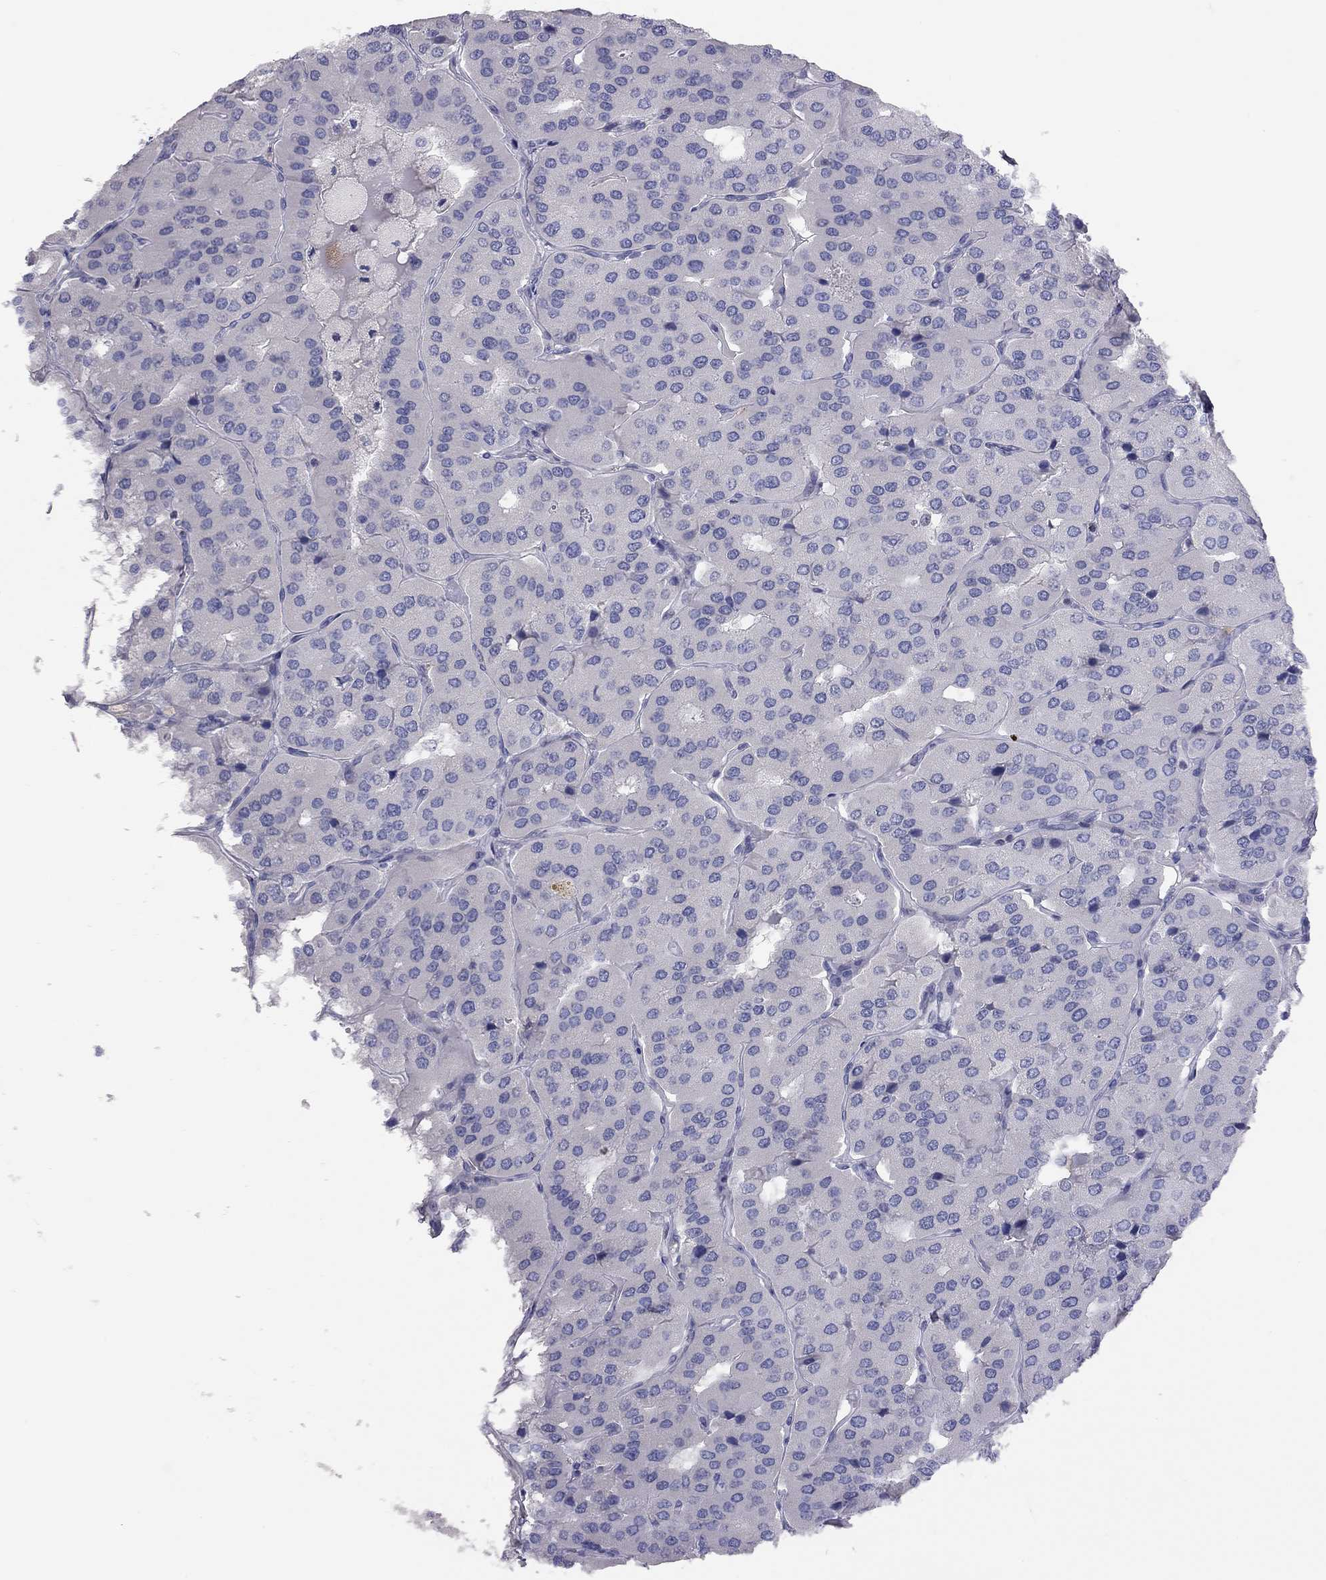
{"staining": {"intensity": "negative", "quantity": "none", "location": "none"}, "tissue": "parathyroid gland", "cell_type": "Glandular cells", "image_type": "normal", "snomed": [{"axis": "morphology", "description": "Normal tissue, NOS"}, {"axis": "morphology", "description": "Adenoma, NOS"}, {"axis": "topography", "description": "Parathyroid gland"}], "caption": "An image of parathyroid gland stained for a protein exhibits no brown staining in glandular cells. The staining is performed using DAB (3,3'-diaminobenzidine) brown chromogen with nuclei counter-stained in using hematoxylin.", "gene": "ADCYAP1", "patient": {"sex": "female", "age": 86}}